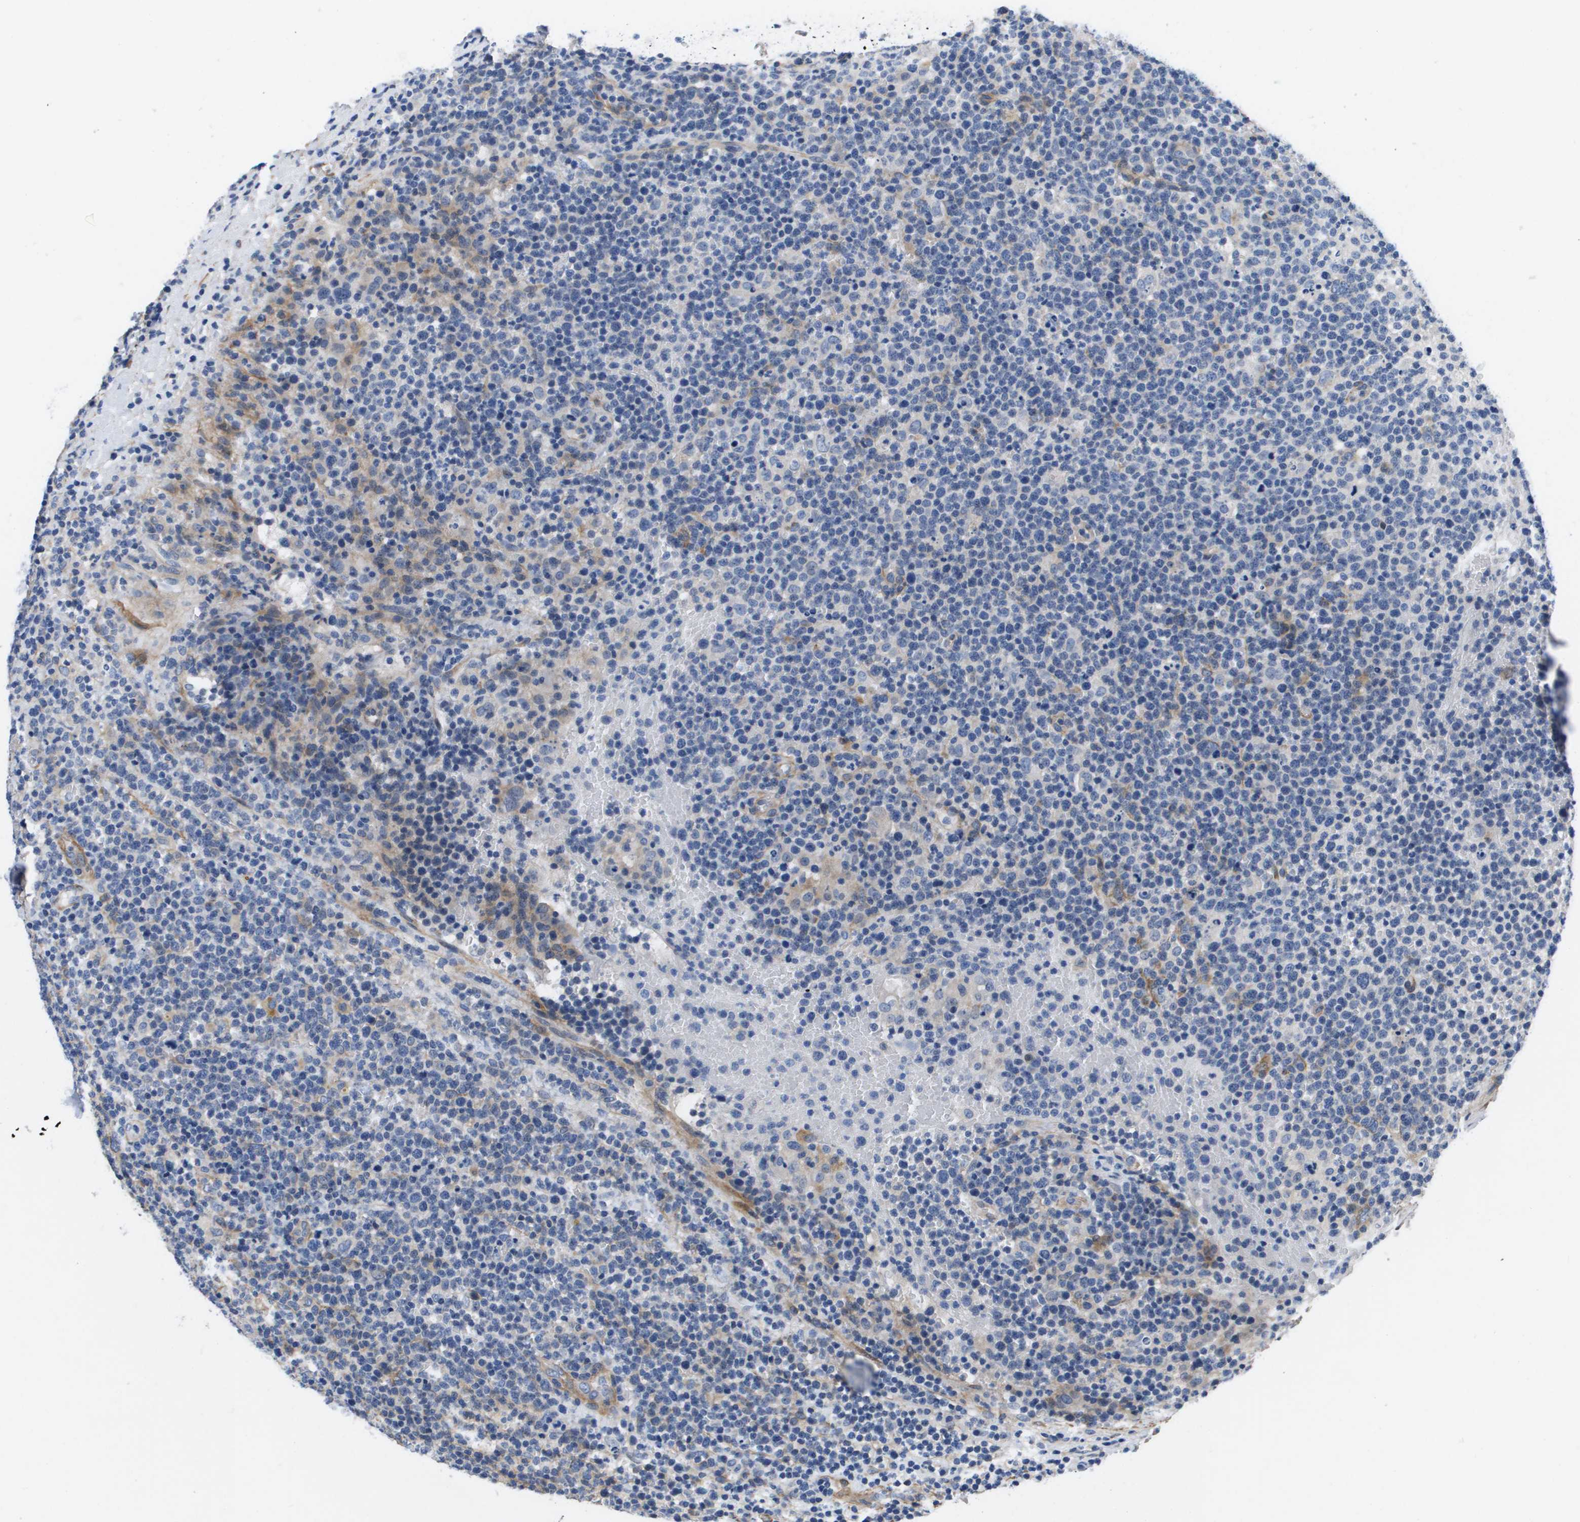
{"staining": {"intensity": "weak", "quantity": "<25%", "location": "cytoplasmic/membranous"}, "tissue": "lymphoma", "cell_type": "Tumor cells", "image_type": "cancer", "snomed": [{"axis": "morphology", "description": "Malignant lymphoma, non-Hodgkin's type, High grade"}, {"axis": "topography", "description": "Lymph node"}], "caption": "Tumor cells show no significant staining in lymphoma.", "gene": "LPP", "patient": {"sex": "male", "age": 61}}